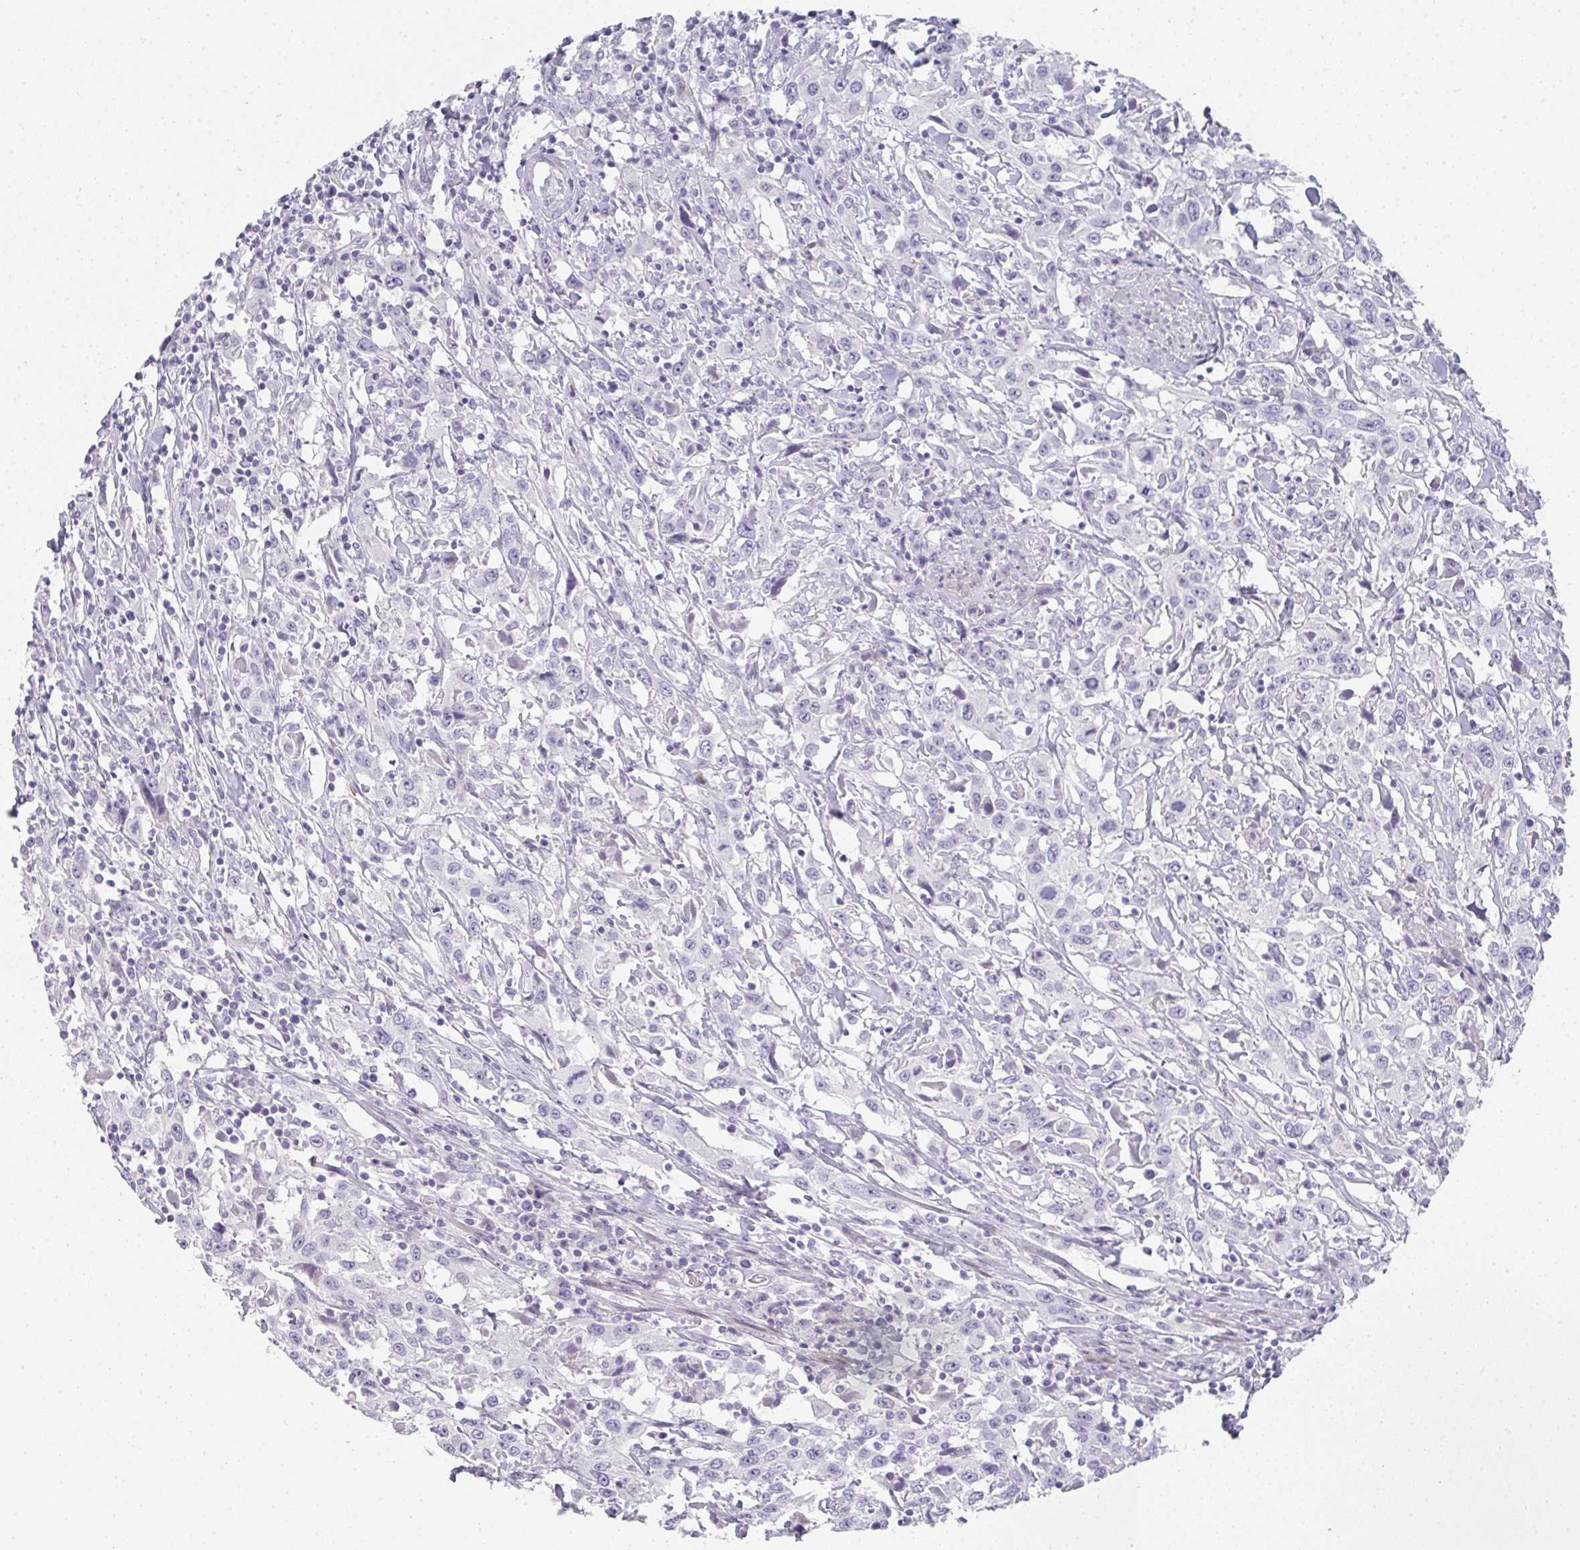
{"staining": {"intensity": "negative", "quantity": "none", "location": "none"}, "tissue": "urothelial cancer", "cell_type": "Tumor cells", "image_type": "cancer", "snomed": [{"axis": "morphology", "description": "Urothelial carcinoma, High grade"}, {"axis": "topography", "description": "Urinary bladder"}], "caption": "DAB immunohistochemical staining of human urothelial carcinoma (high-grade) displays no significant expression in tumor cells.", "gene": "NEU2", "patient": {"sex": "male", "age": 61}}